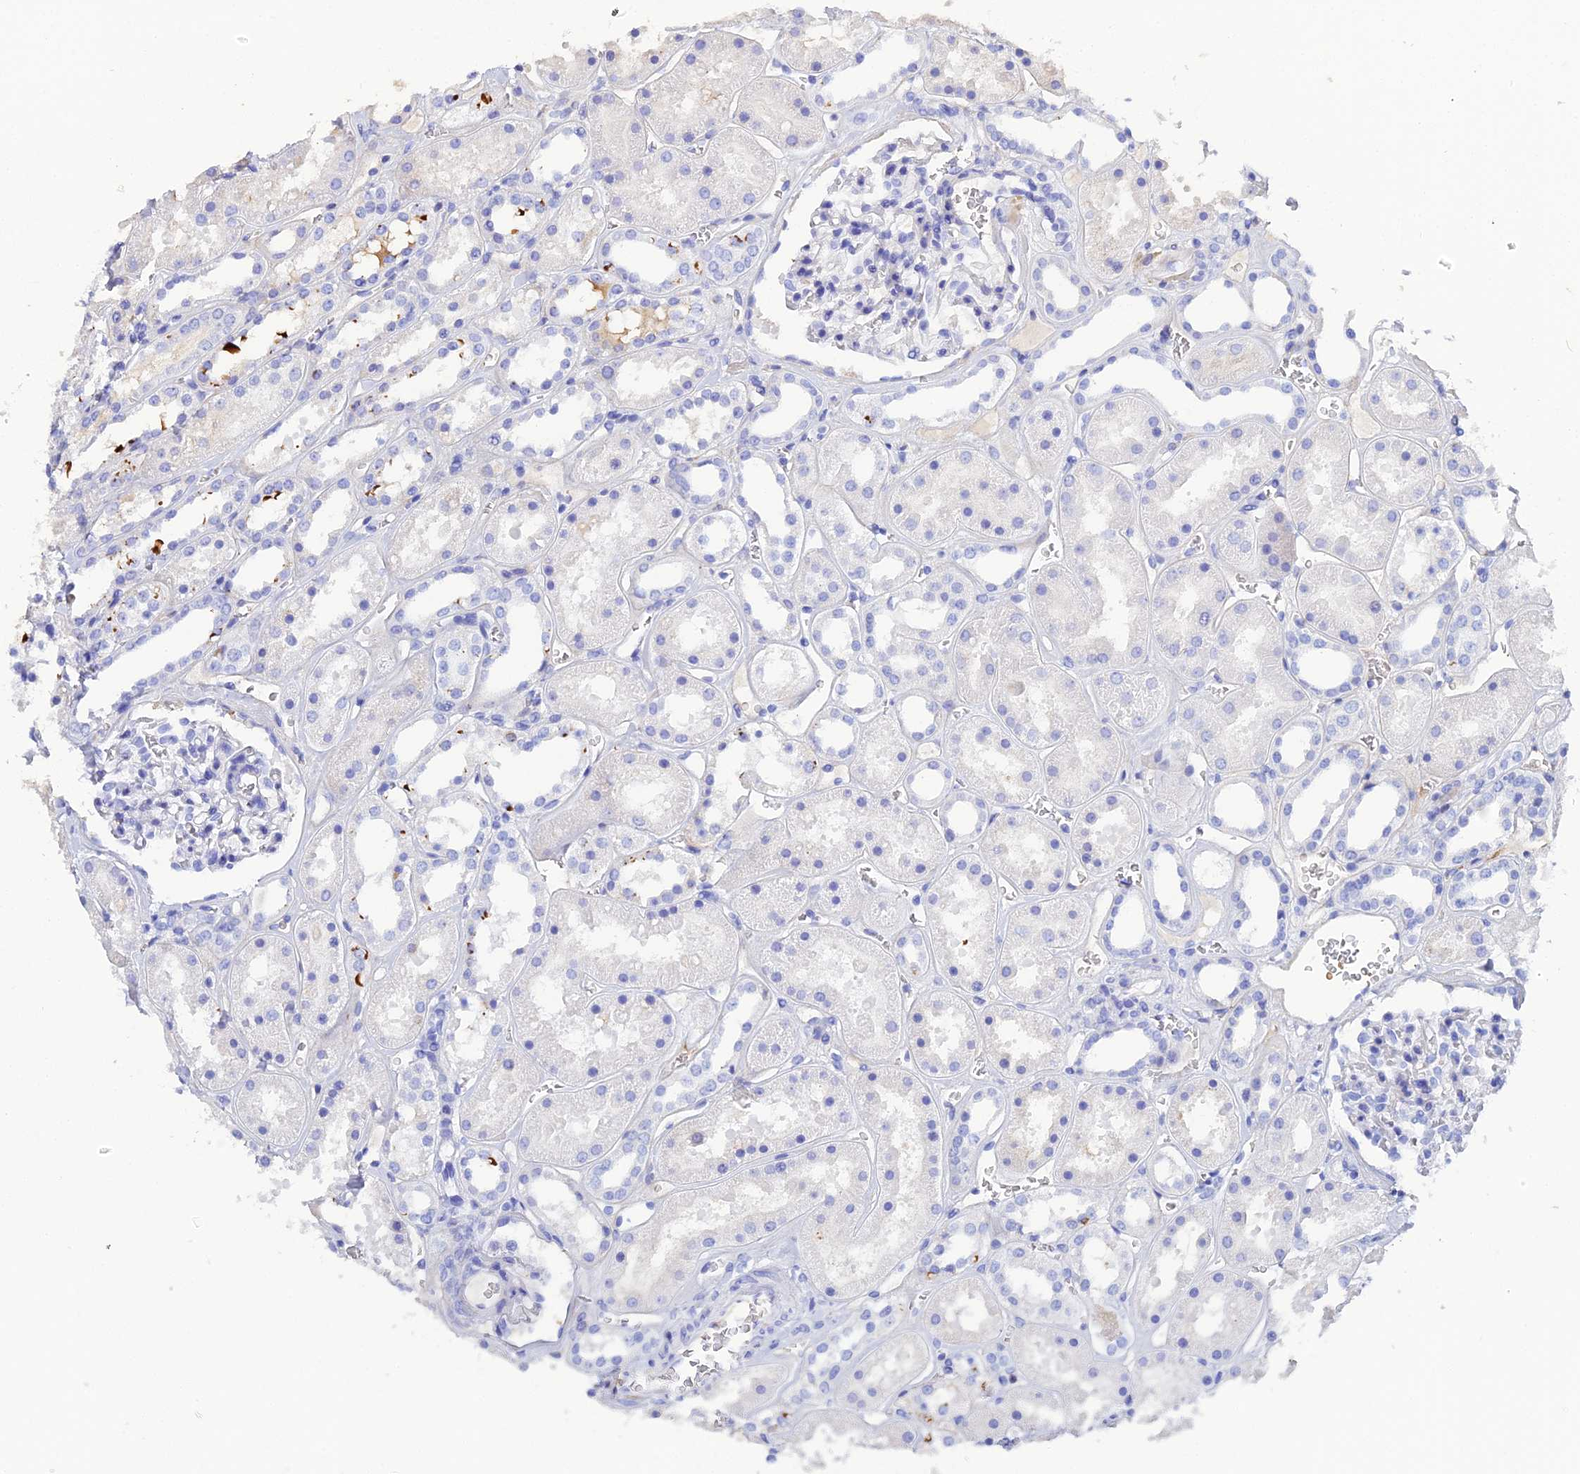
{"staining": {"intensity": "negative", "quantity": "none", "location": "none"}, "tissue": "kidney", "cell_type": "Cells in glomeruli", "image_type": "normal", "snomed": [{"axis": "morphology", "description": "Normal tissue, NOS"}, {"axis": "topography", "description": "Kidney"}], "caption": "Micrograph shows no significant protein expression in cells in glomeruli of benign kidney. Brightfield microscopy of immunohistochemistry (IHC) stained with DAB (3,3'-diaminobenzidine) (brown) and hematoxylin (blue), captured at high magnification.", "gene": "CELA3A", "patient": {"sex": "female", "age": 41}}